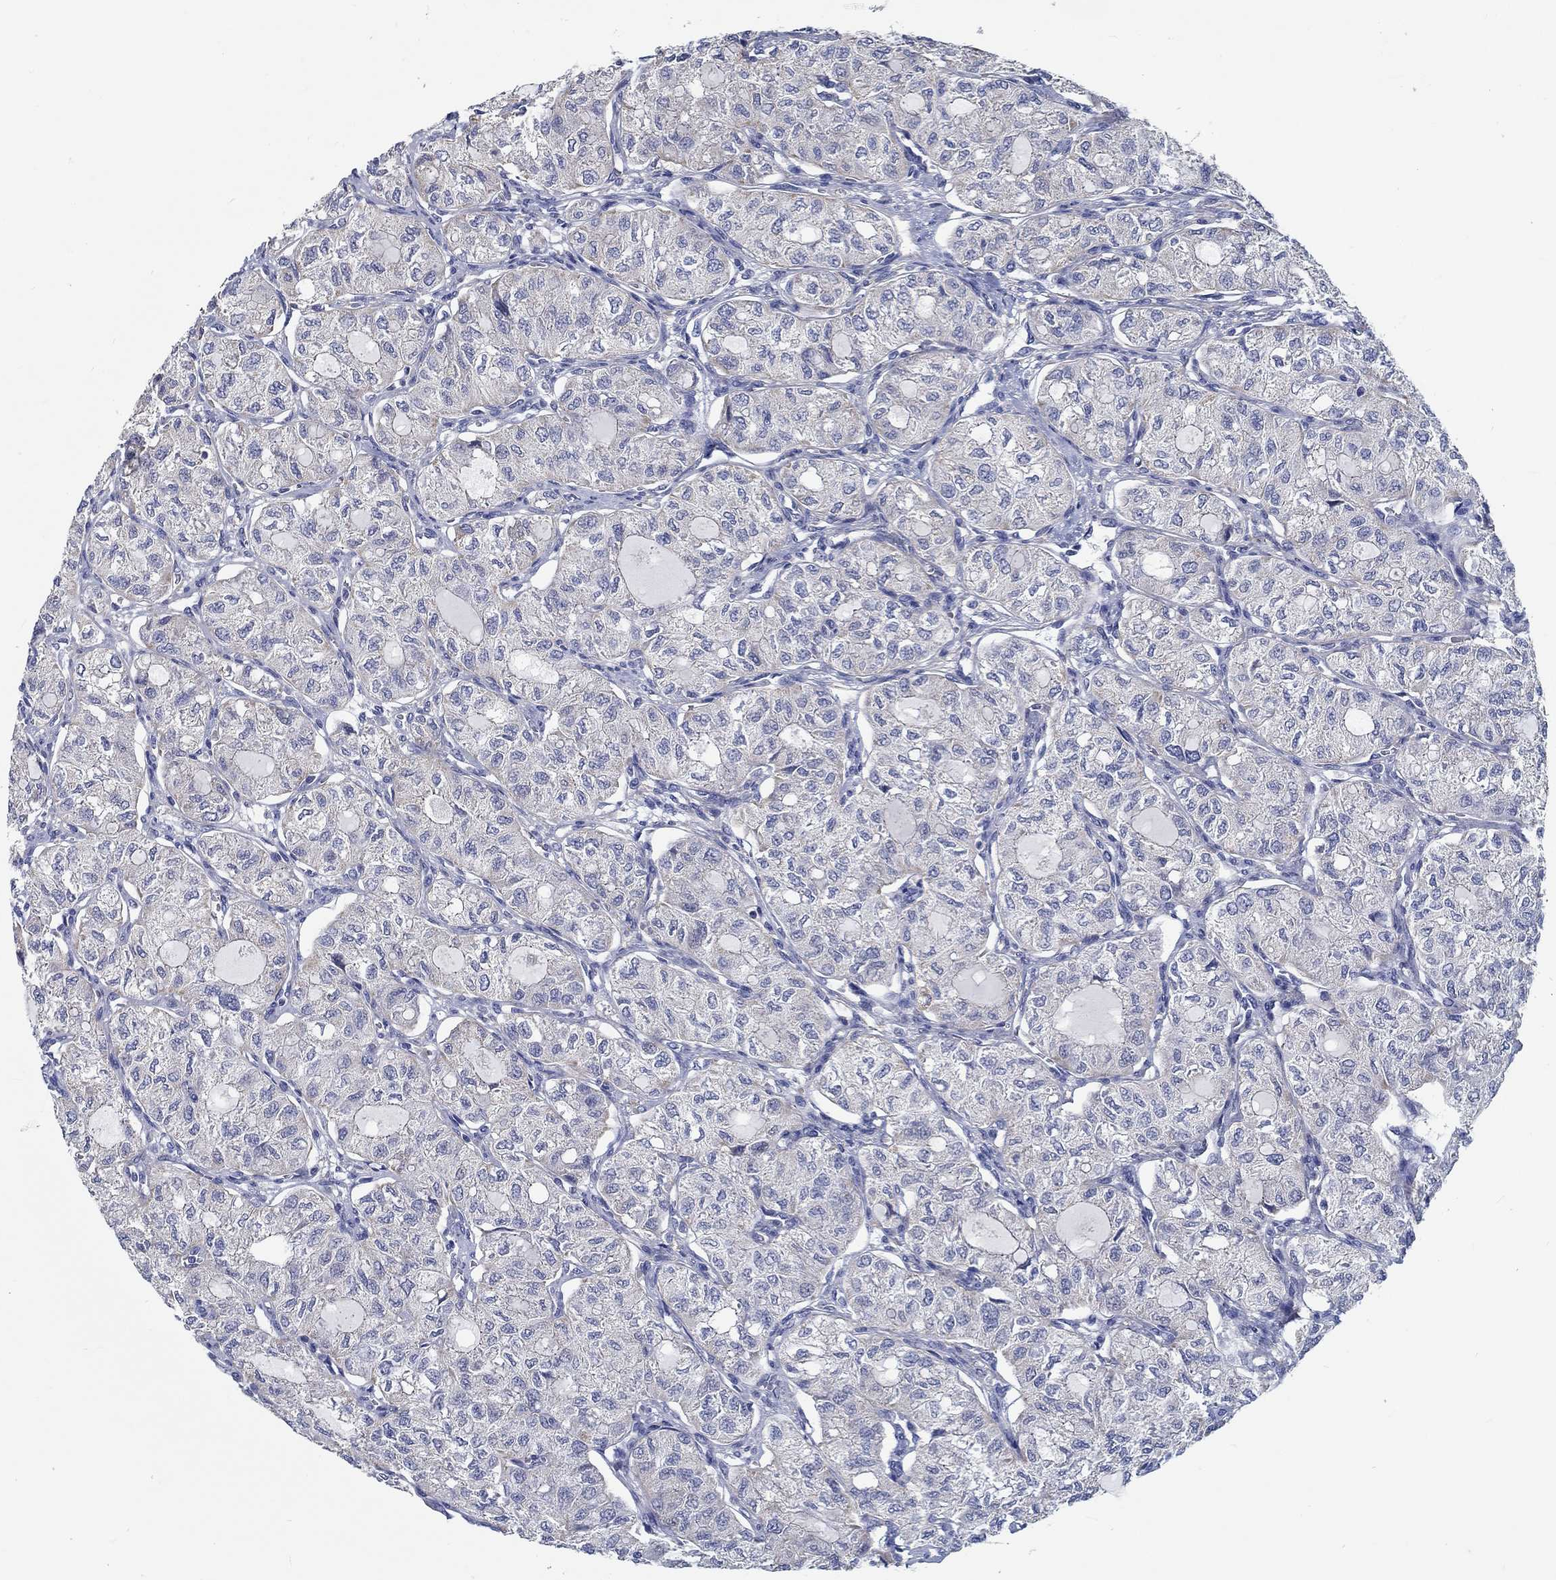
{"staining": {"intensity": "negative", "quantity": "none", "location": "none"}, "tissue": "thyroid cancer", "cell_type": "Tumor cells", "image_type": "cancer", "snomed": [{"axis": "morphology", "description": "Follicular adenoma carcinoma, NOS"}, {"axis": "topography", "description": "Thyroid gland"}], "caption": "An immunohistochemistry (IHC) photomicrograph of follicular adenoma carcinoma (thyroid) is shown. There is no staining in tumor cells of follicular adenoma carcinoma (thyroid). The staining is performed using DAB (3,3'-diaminobenzidine) brown chromogen with nuclei counter-stained in using hematoxylin.", "gene": "MYBPC1", "patient": {"sex": "male", "age": 75}}